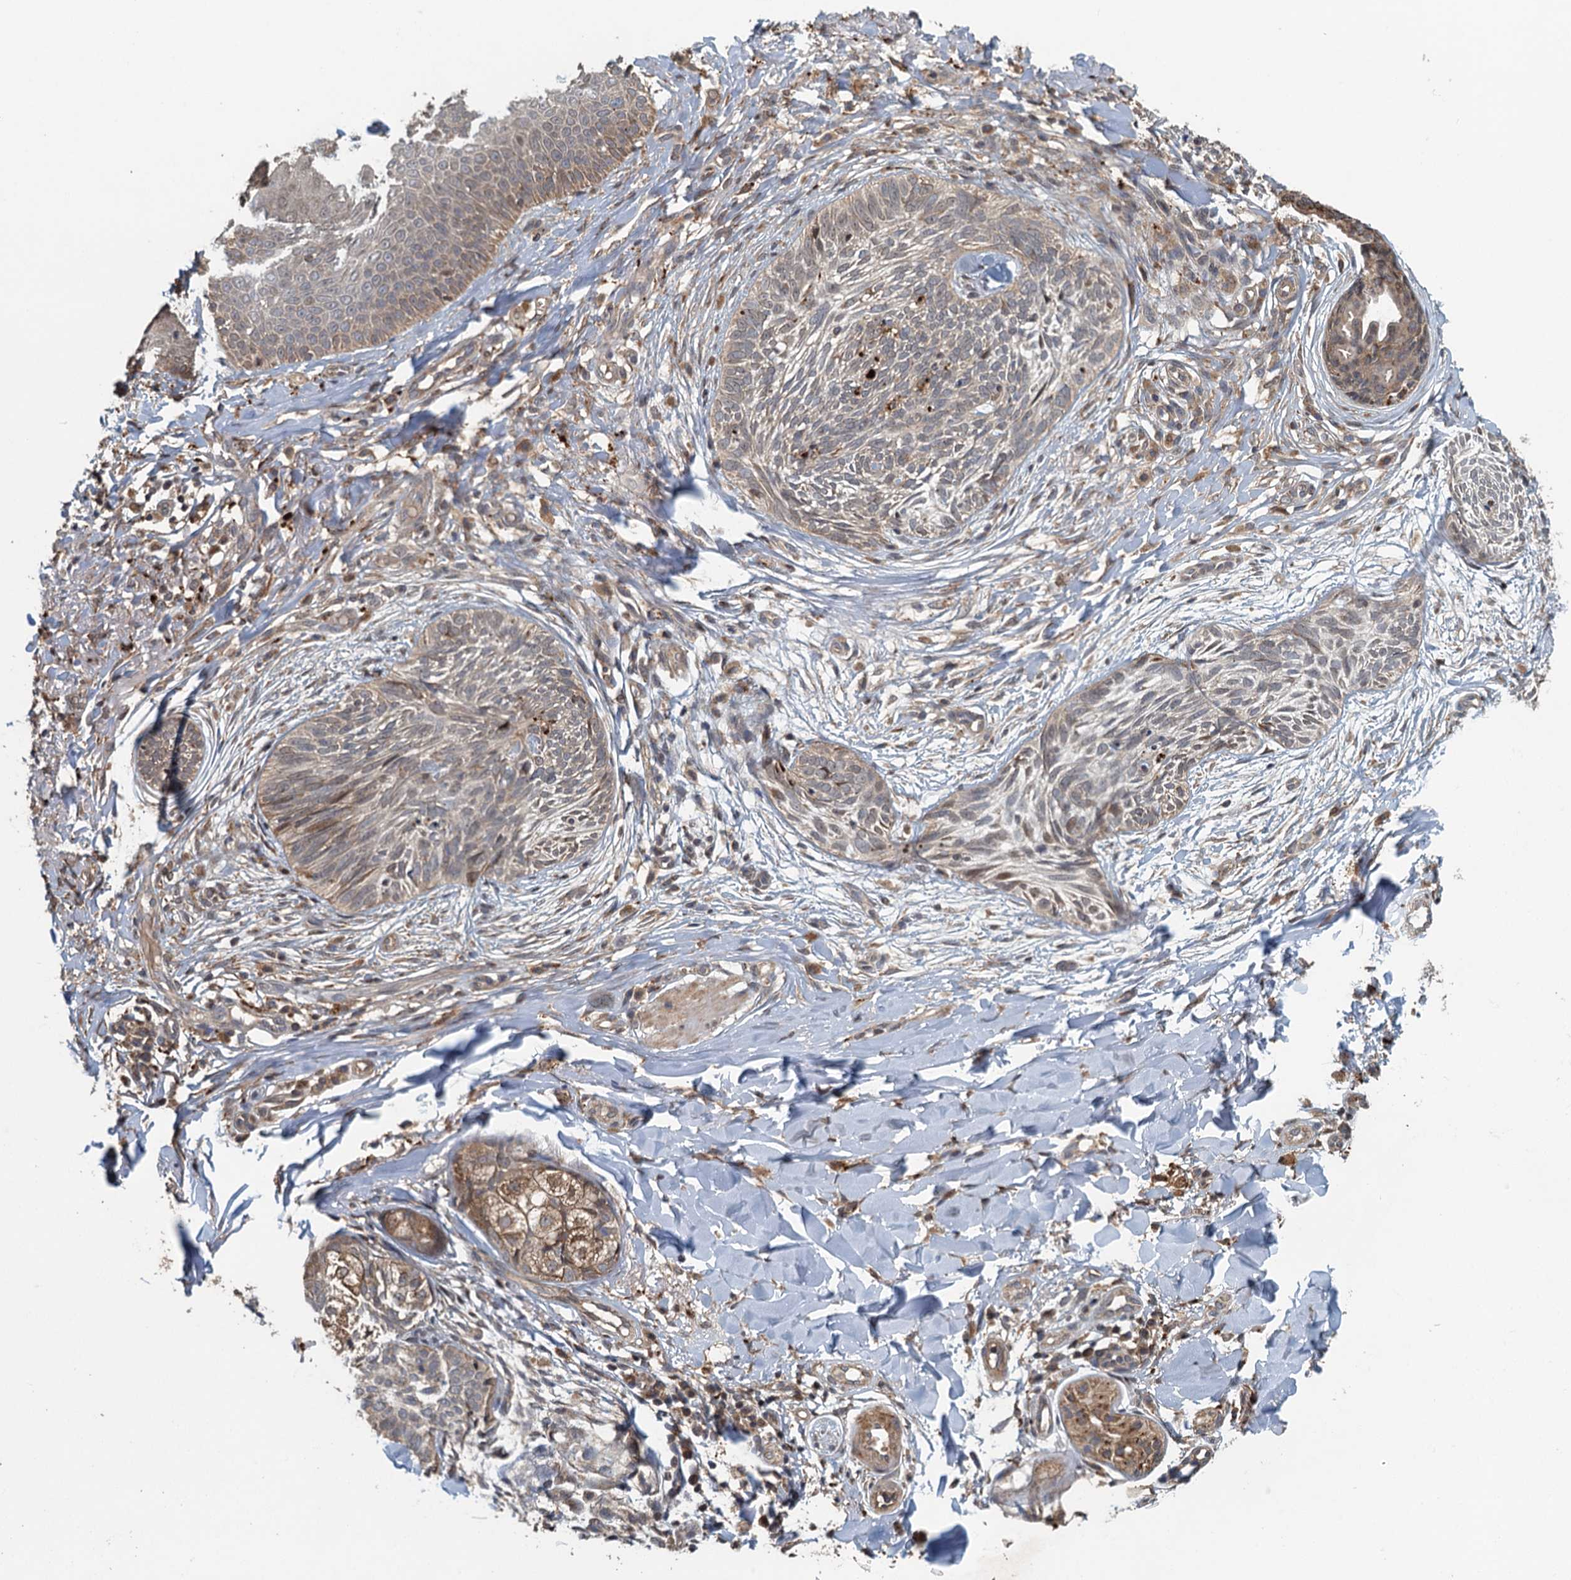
{"staining": {"intensity": "weak", "quantity": "25%-75%", "location": "cytoplasmic/membranous,nuclear"}, "tissue": "skin cancer", "cell_type": "Tumor cells", "image_type": "cancer", "snomed": [{"axis": "morphology", "description": "Basal cell carcinoma"}, {"axis": "topography", "description": "Skin"}], "caption": "Weak cytoplasmic/membranous and nuclear expression is seen in approximately 25%-75% of tumor cells in skin basal cell carcinoma.", "gene": "AGRN", "patient": {"sex": "female", "age": 61}}